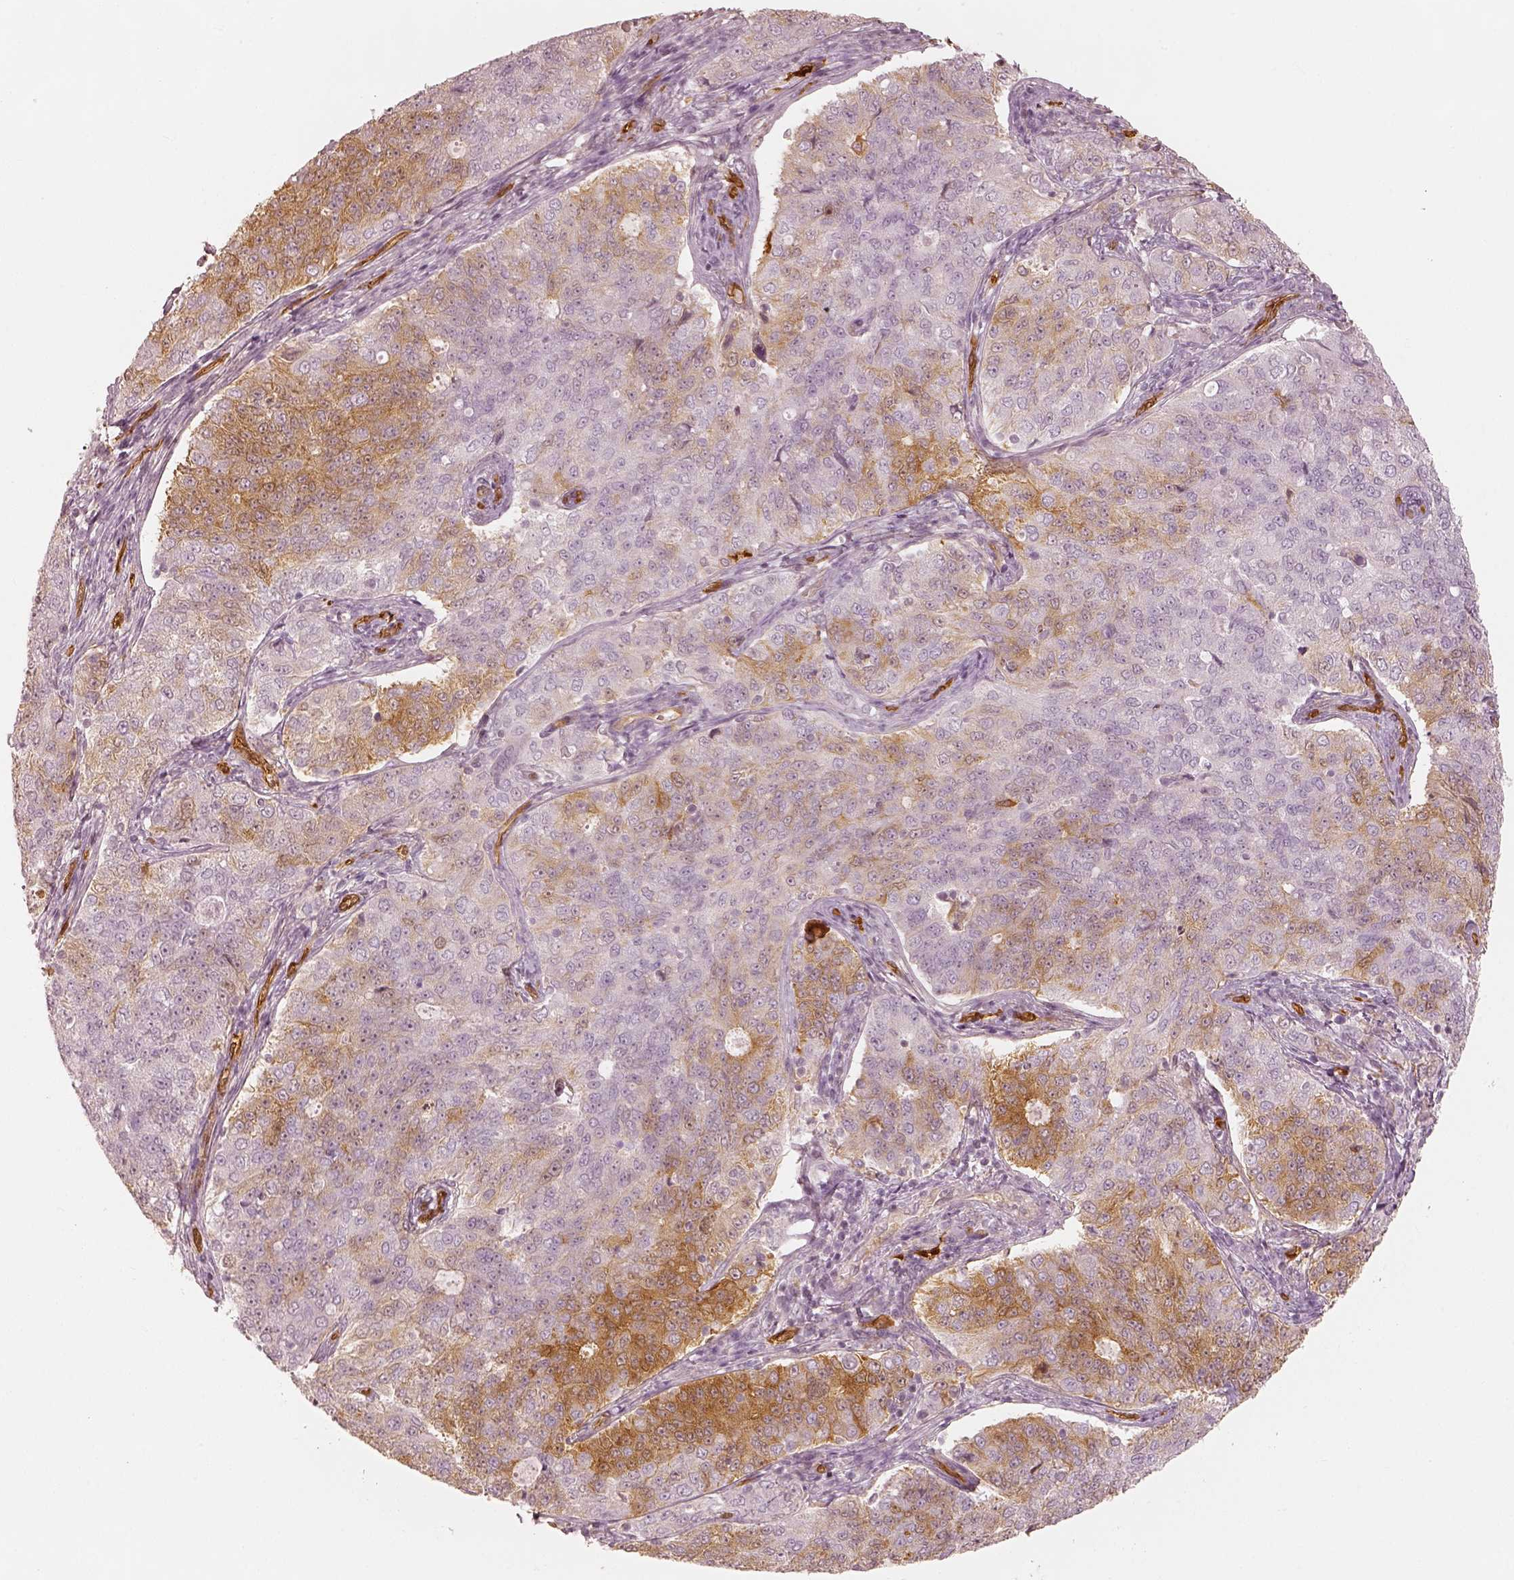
{"staining": {"intensity": "moderate", "quantity": "25%-75%", "location": "cytoplasmic/membranous"}, "tissue": "endometrial cancer", "cell_type": "Tumor cells", "image_type": "cancer", "snomed": [{"axis": "morphology", "description": "Adenocarcinoma, NOS"}, {"axis": "topography", "description": "Endometrium"}], "caption": "Immunohistochemistry (IHC) (DAB (3,3'-diaminobenzidine)) staining of human endometrial adenocarcinoma exhibits moderate cytoplasmic/membranous protein positivity in about 25%-75% of tumor cells.", "gene": "FSCN1", "patient": {"sex": "female", "age": 43}}